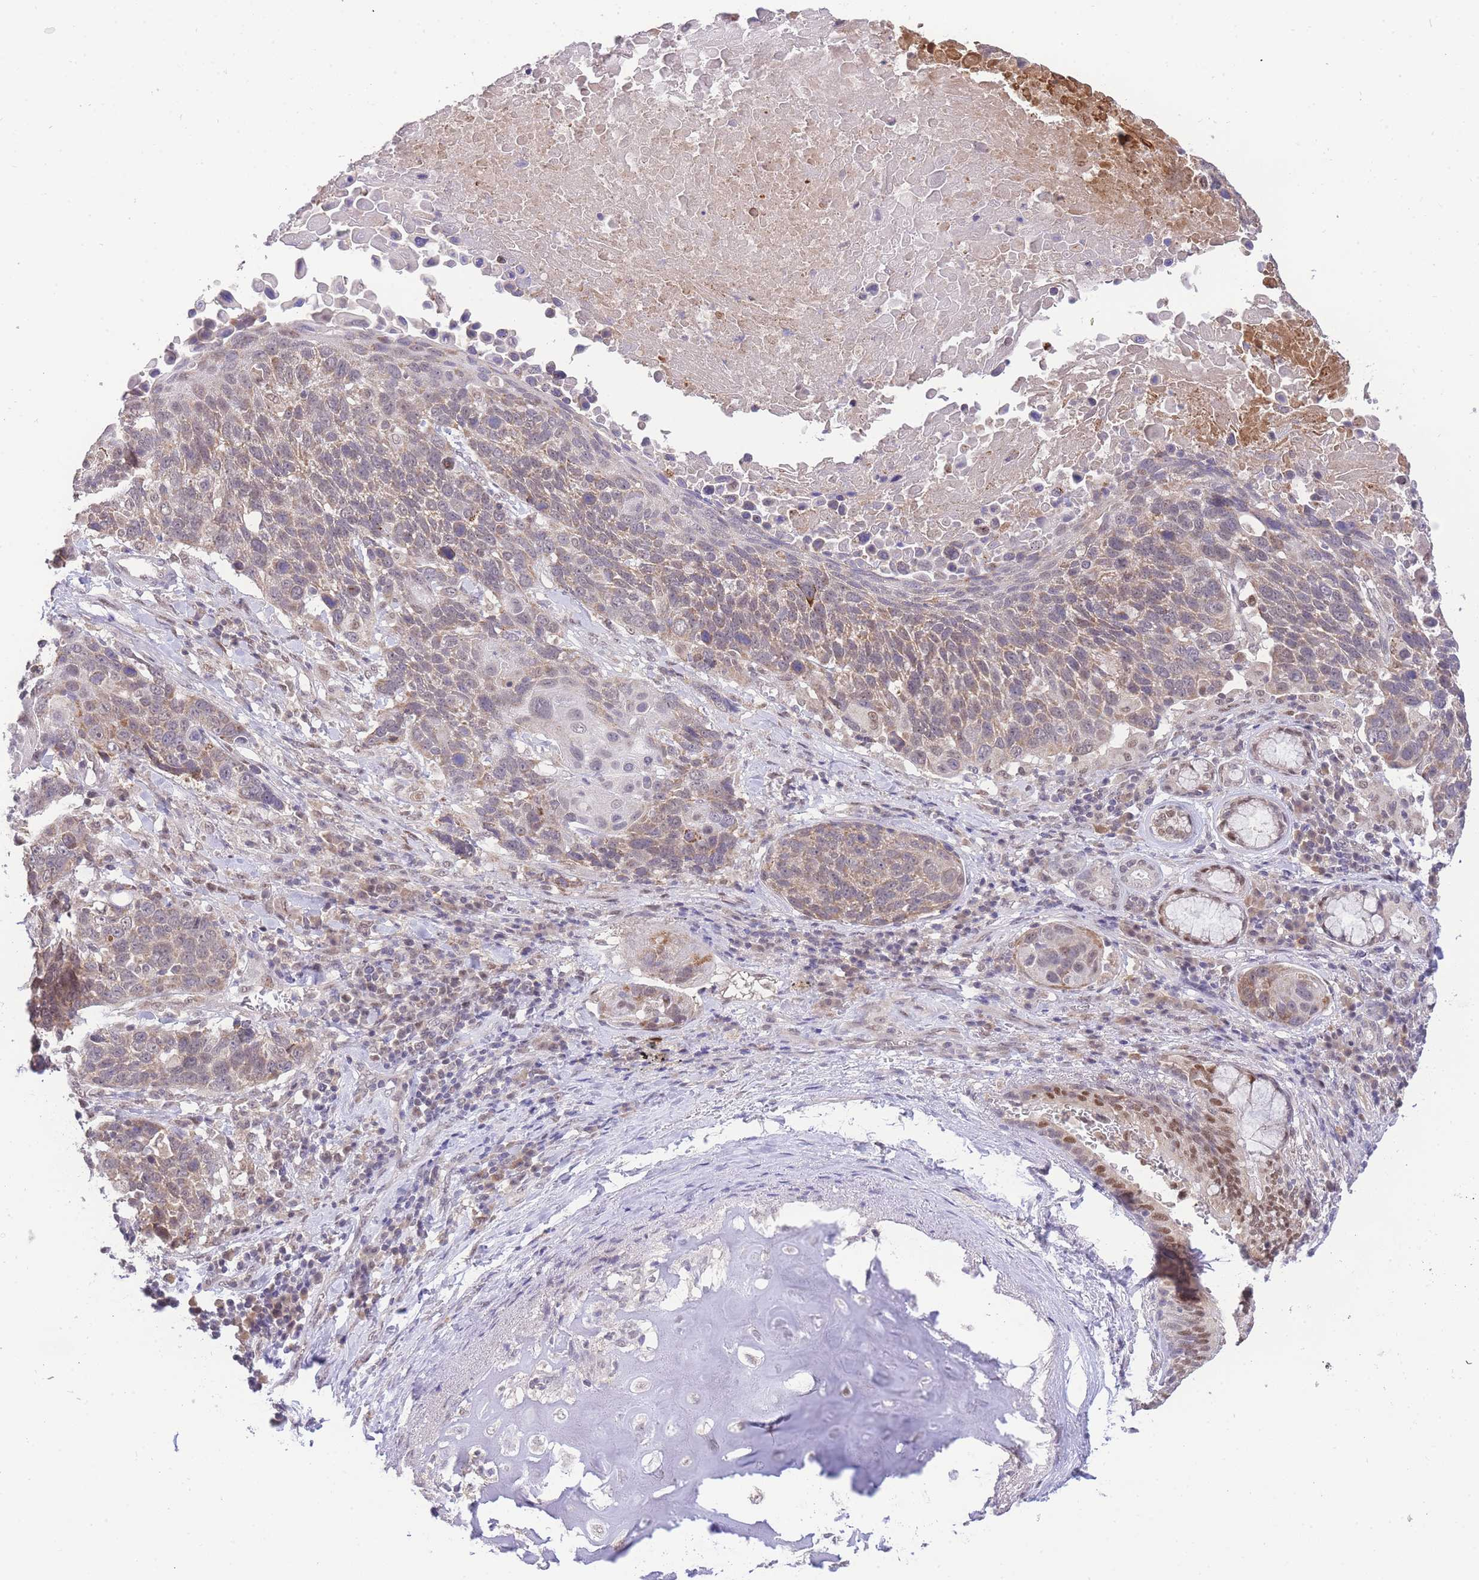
{"staining": {"intensity": "moderate", "quantity": ">75%", "location": "cytoplasmic/membranous"}, "tissue": "lung cancer", "cell_type": "Tumor cells", "image_type": "cancer", "snomed": [{"axis": "morphology", "description": "Squamous cell carcinoma, NOS"}, {"axis": "topography", "description": "Lung"}], "caption": "Protein positivity by immunohistochemistry (IHC) demonstrates moderate cytoplasmic/membranous positivity in about >75% of tumor cells in lung squamous cell carcinoma.", "gene": "PUS10", "patient": {"sex": "male", "age": 66}}